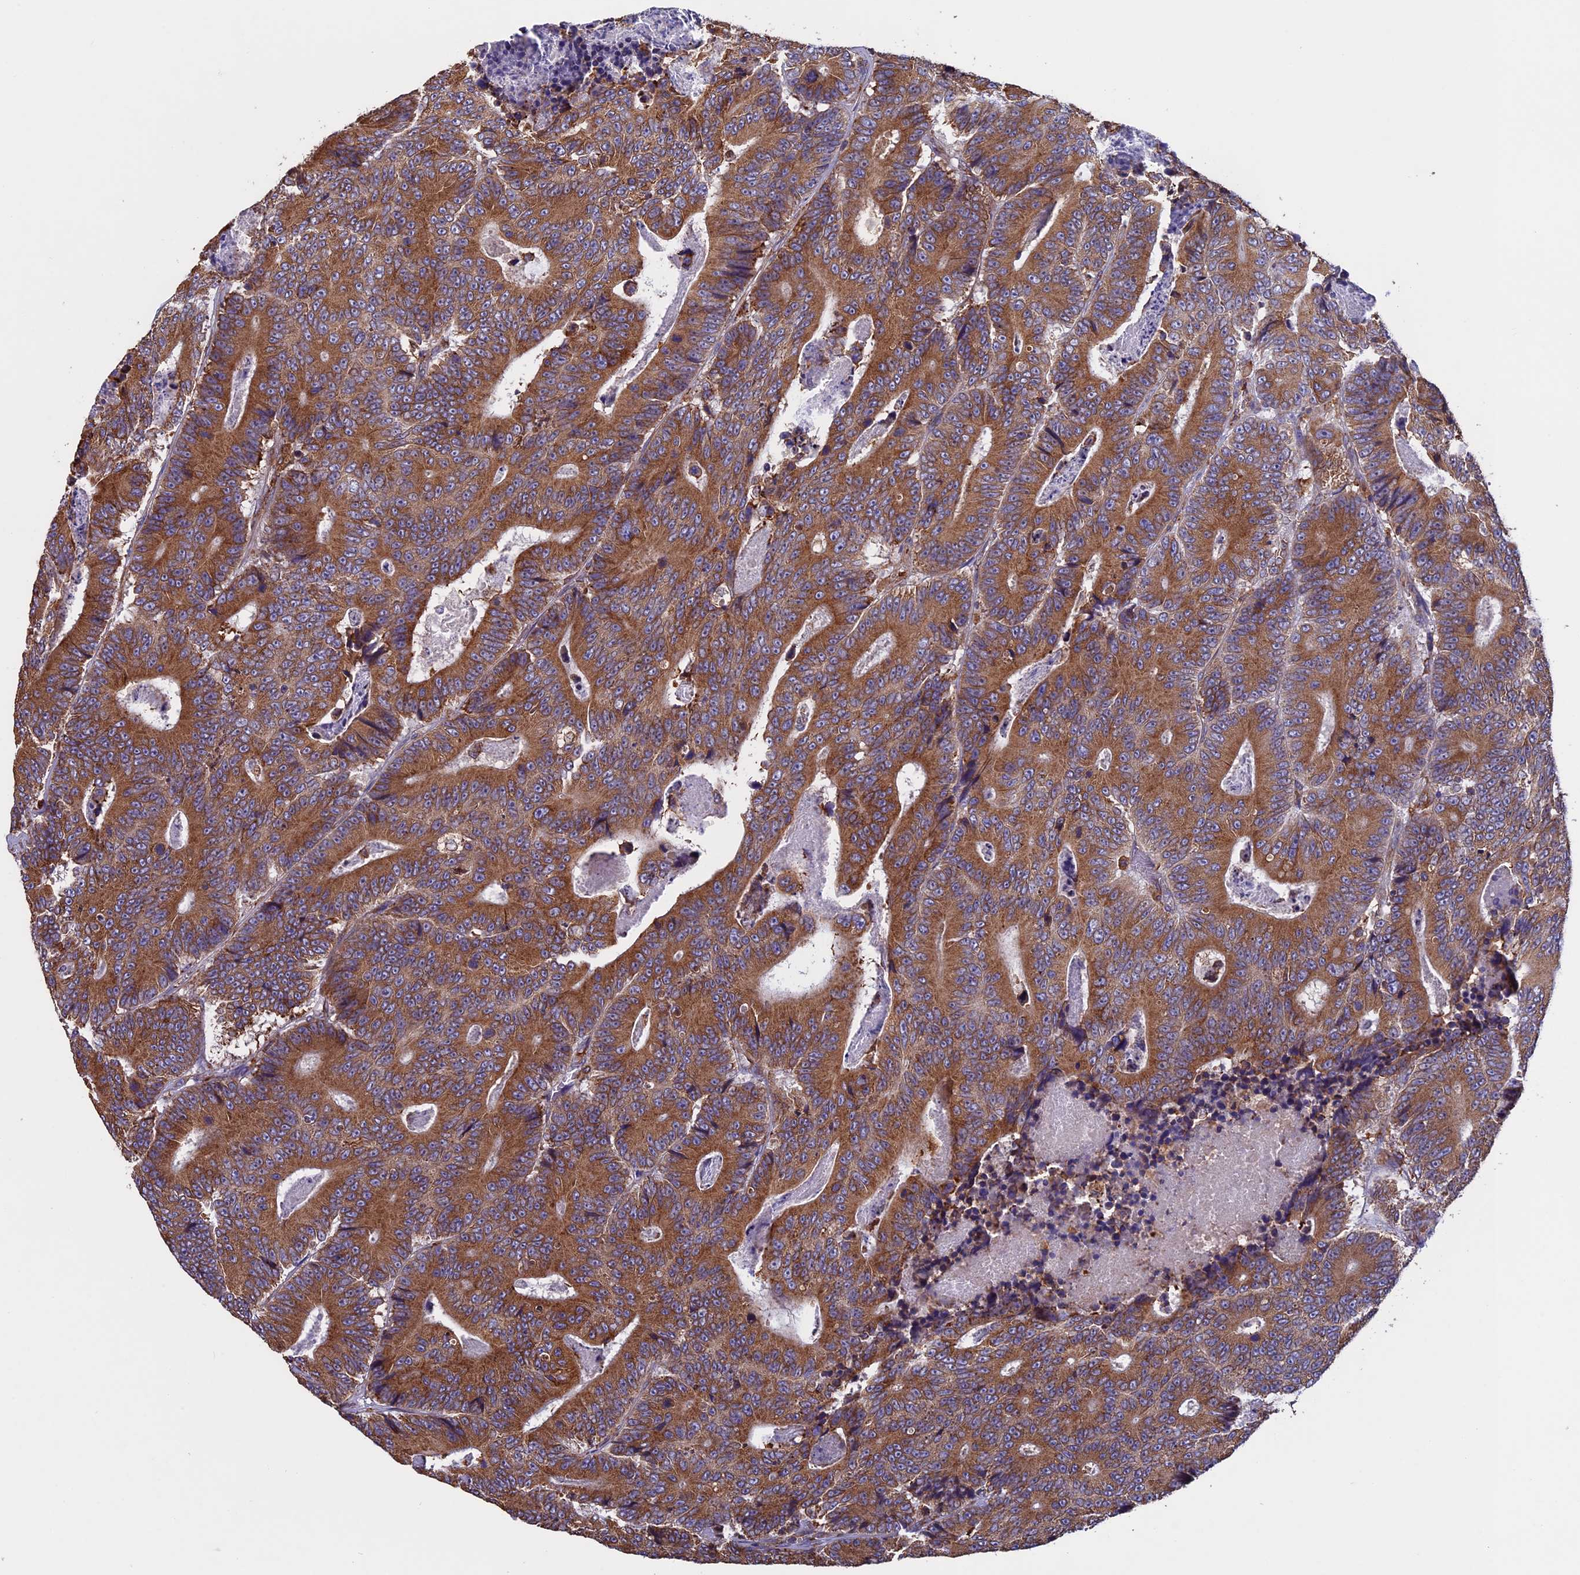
{"staining": {"intensity": "moderate", "quantity": ">75%", "location": "cytoplasmic/membranous"}, "tissue": "colorectal cancer", "cell_type": "Tumor cells", "image_type": "cancer", "snomed": [{"axis": "morphology", "description": "Adenocarcinoma, NOS"}, {"axis": "topography", "description": "Colon"}], "caption": "Immunohistochemical staining of colorectal cancer (adenocarcinoma) exhibits medium levels of moderate cytoplasmic/membranous protein positivity in approximately >75% of tumor cells. The protein of interest is shown in brown color, while the nuclei are stained blue.", "gene": "BTBD3", "patient": {"sex": "male", "age": 83}}